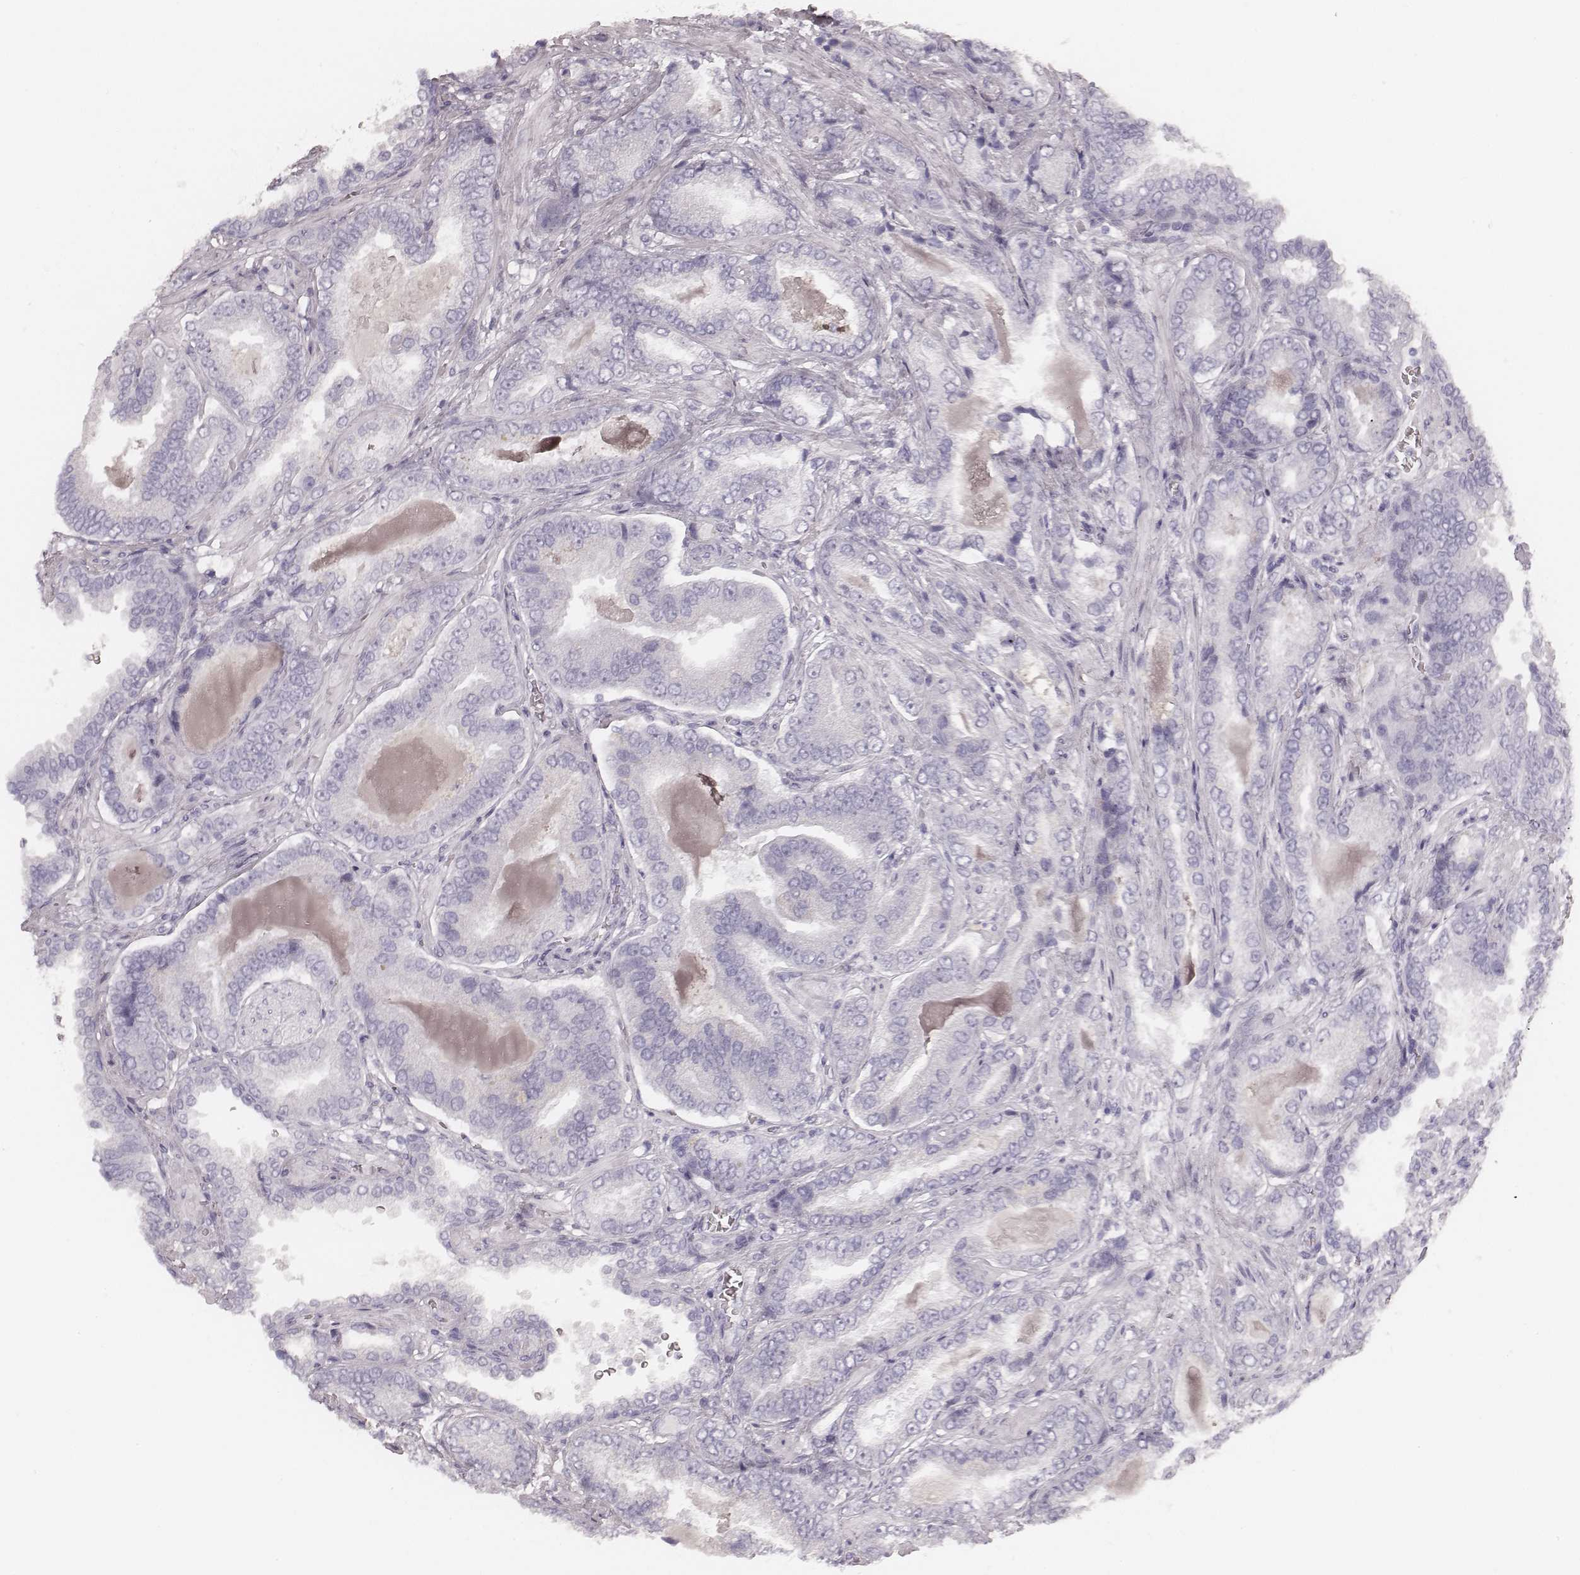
{"staining": {"intensity": "negative", "quantity": "none", "location": "none"}, "tissue": "prostate cancer", "cell_type": "Tumor cells", "image_type": "cancer", "snomed": [{"axis": "morphology", "description": "Adenocarcinoma, NOS"}, {"axis": "topography", "description": "Prostate"}], "caption": "DAB (3,3'-diaminobenzidine) immunohistochemical staining of prostate adenocarcinoma exhibits no significant staining in tumor cells.", "gene": "KRT34", "patient": {"sex": "male", "age": 64}}